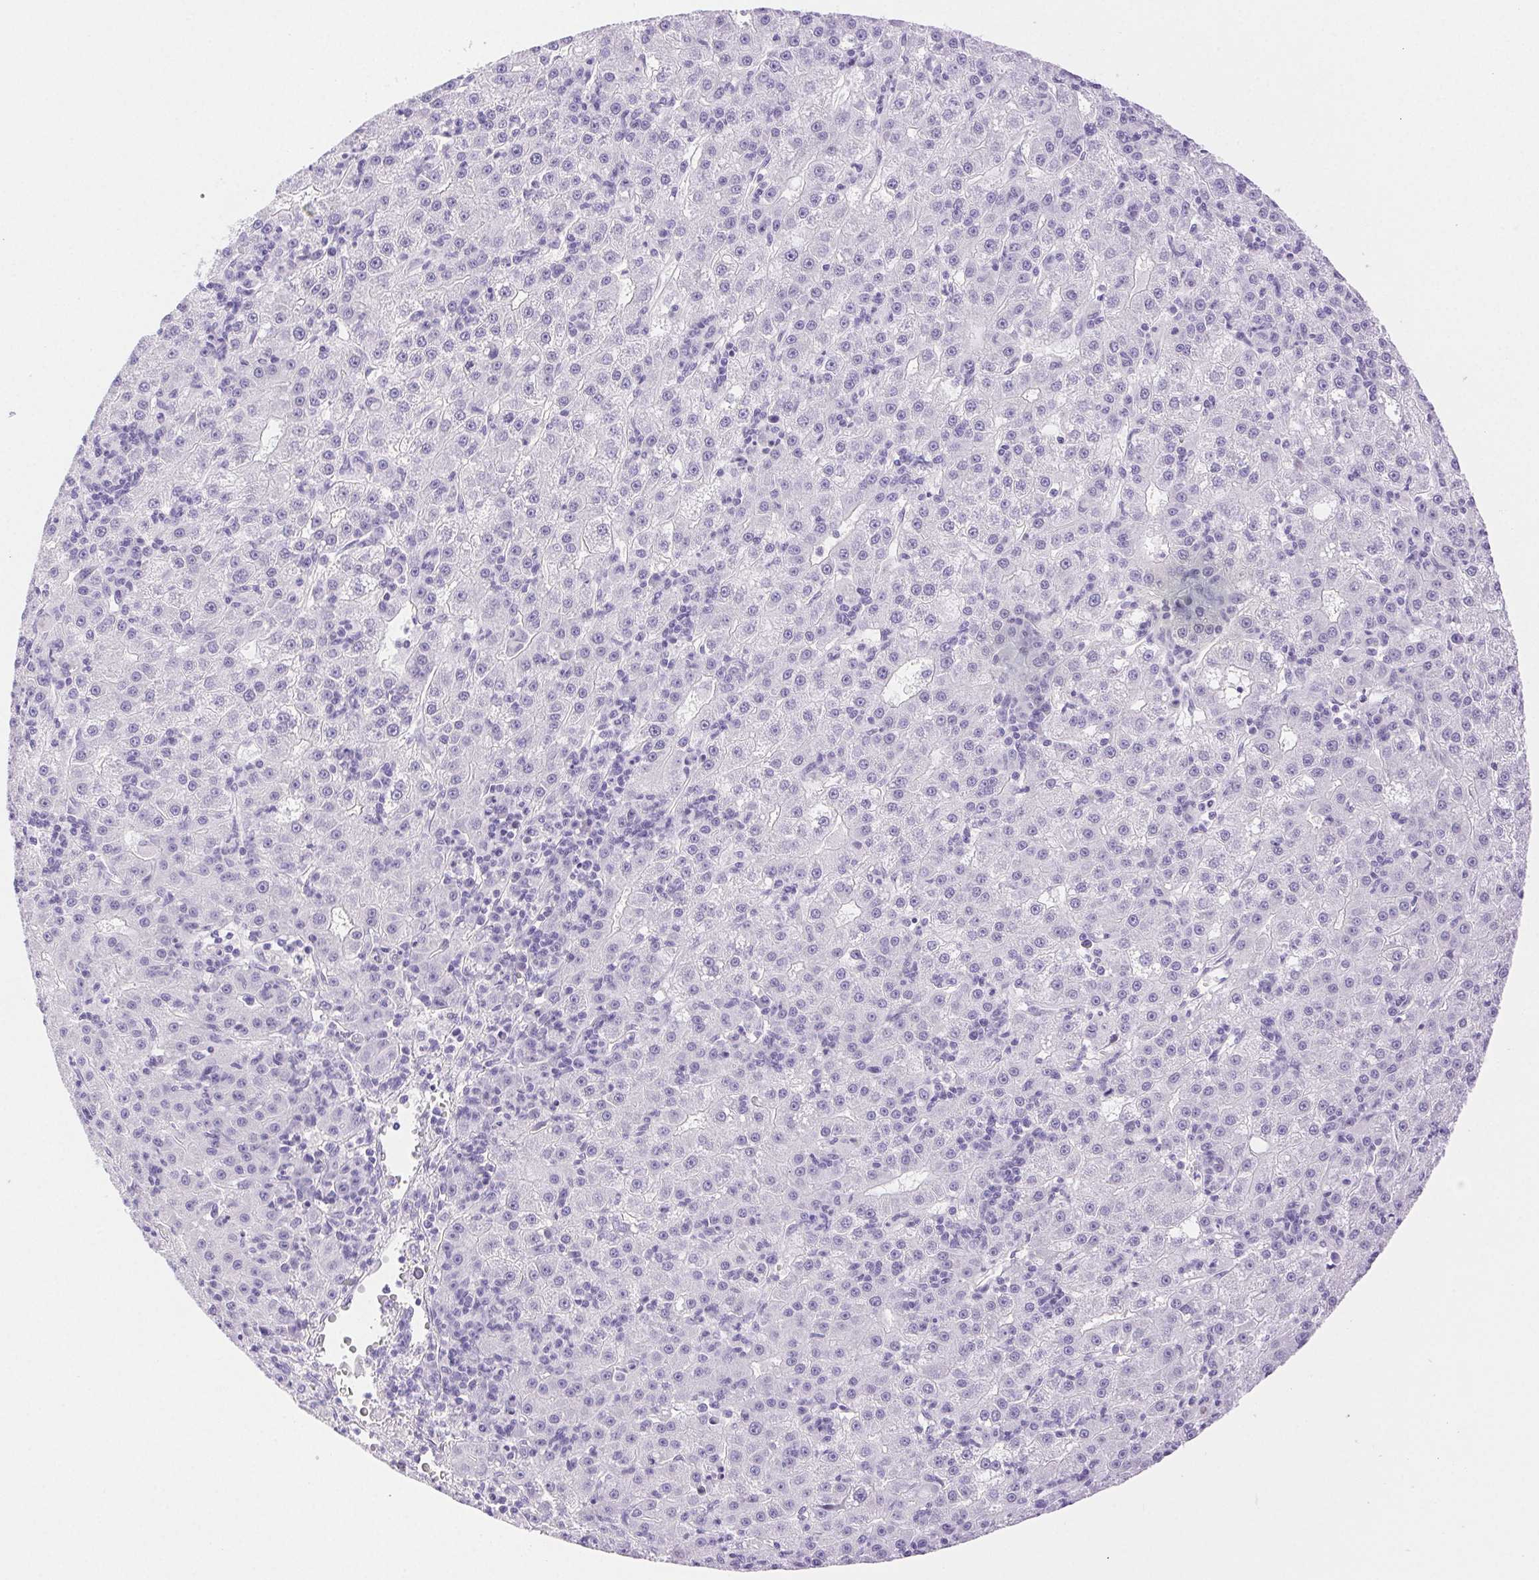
{"staining": {"intensity": "negative", "quantity": "none", "location": "none"}, "tissue": "liver cancer", "cell_type": "Tumor cells", "image_type": "cancer", "snomed": [{"axis": "morphology", "description": "Carcinoma, Hepatocellular, NOS"}, {"axis": "topography", "description": "Liver"}], "caption": "Tumor cells are negative for protein expression in human liver cancer (hepatocellular carcinoma).", "gene": "SPACA4", "patient": {"sex": "male", "age": 76}}